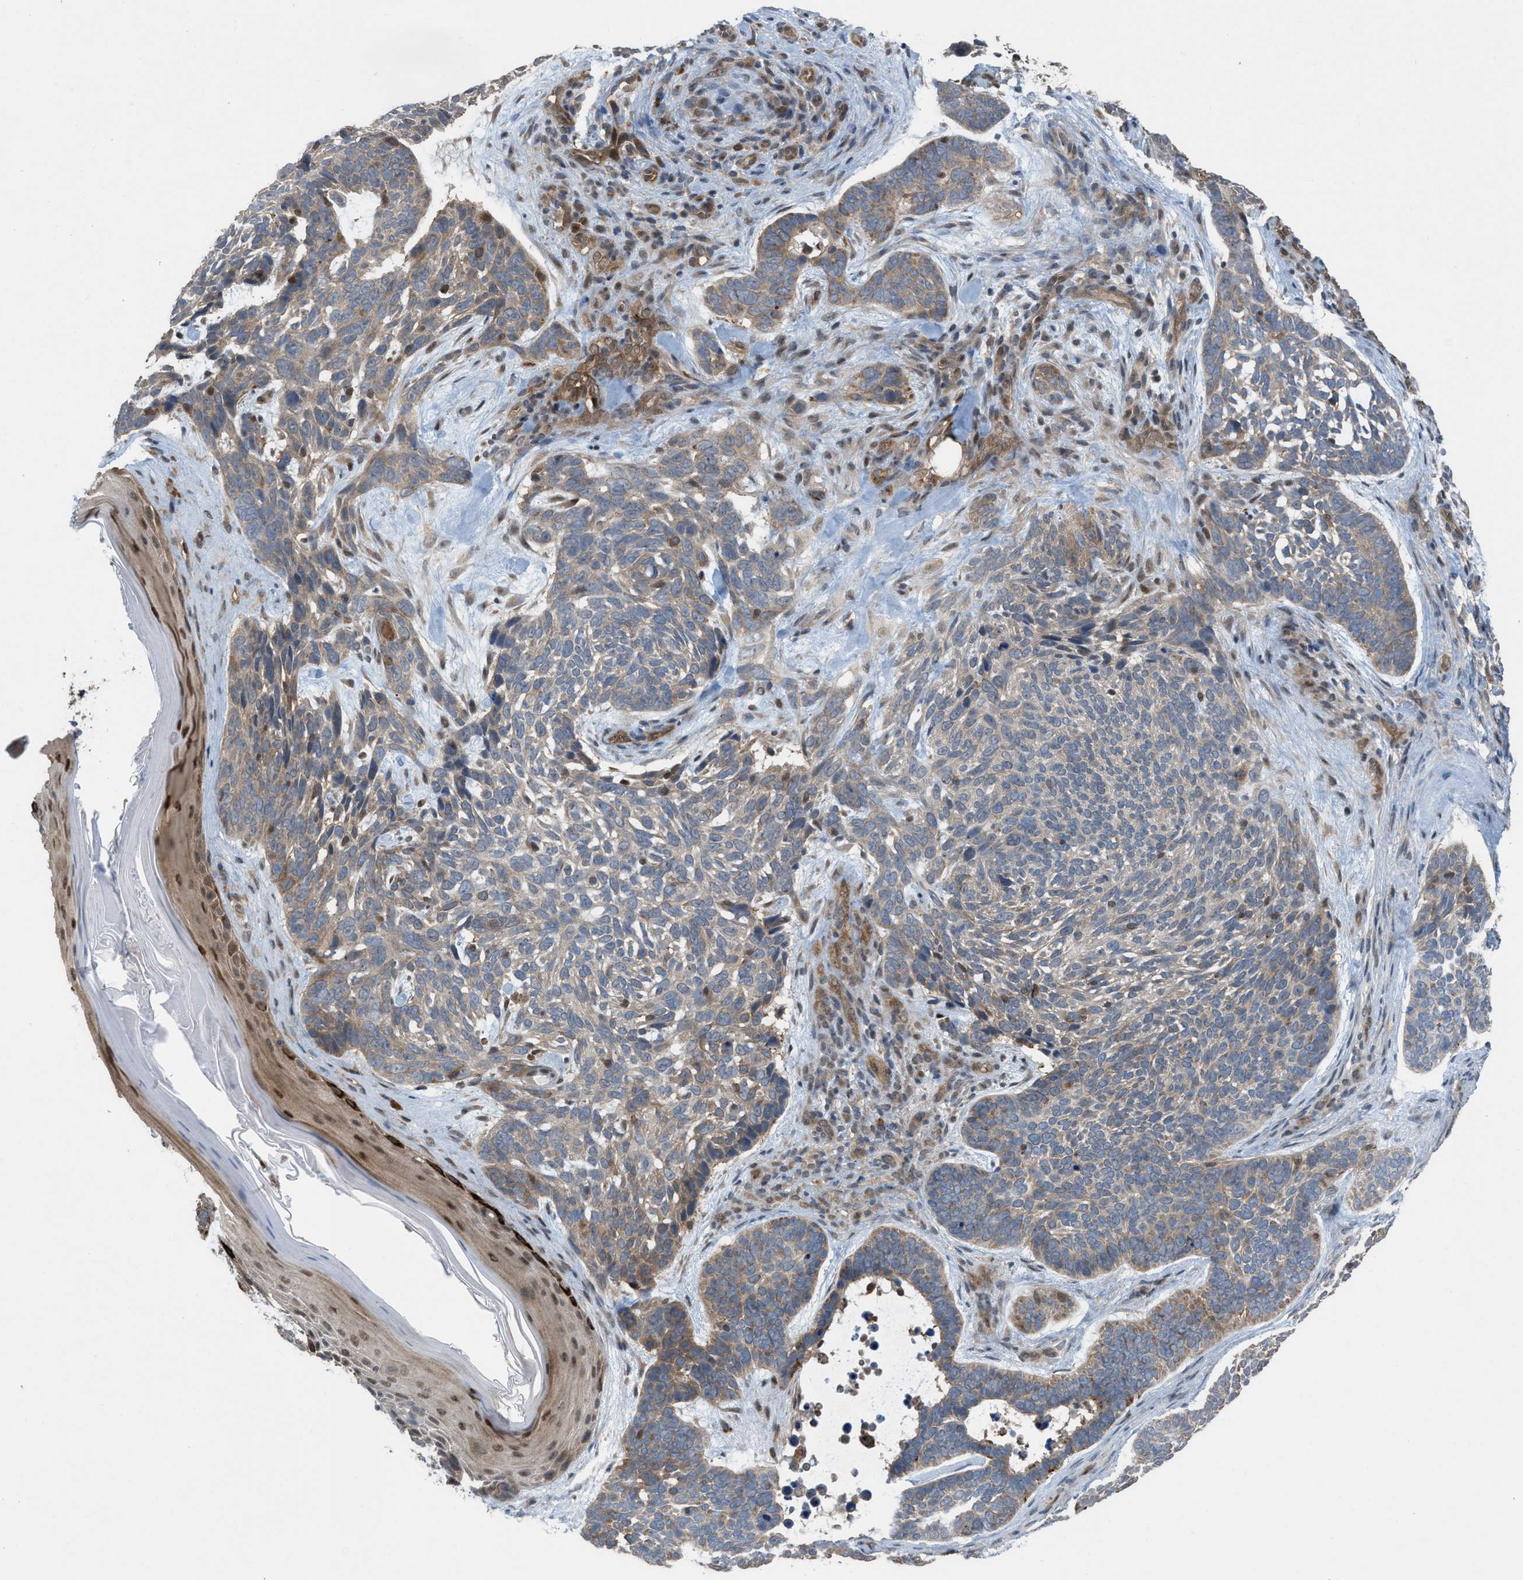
{"staining": {"intensity": "weak", "quantity": "25%-75%", "location": "cytoplasmic/membranous"}, "tissue": "skin cancer", "cell_type": "Tumor cells", "image_type": "cancer", "snomed": [{"axis": "morphology", "description": "Basal cell carcinoma"}, {"axis": "topography", "description": "Skin"}, {"axis": "topography", "description": "Skin of head"}], "caption": "An image of skin cancer stained for a protein reveals weak cytoplasmic/membranous brown staining in tumor cells.", "gene": "PLAA", "patient": {"sex": "female", "age": 85}}